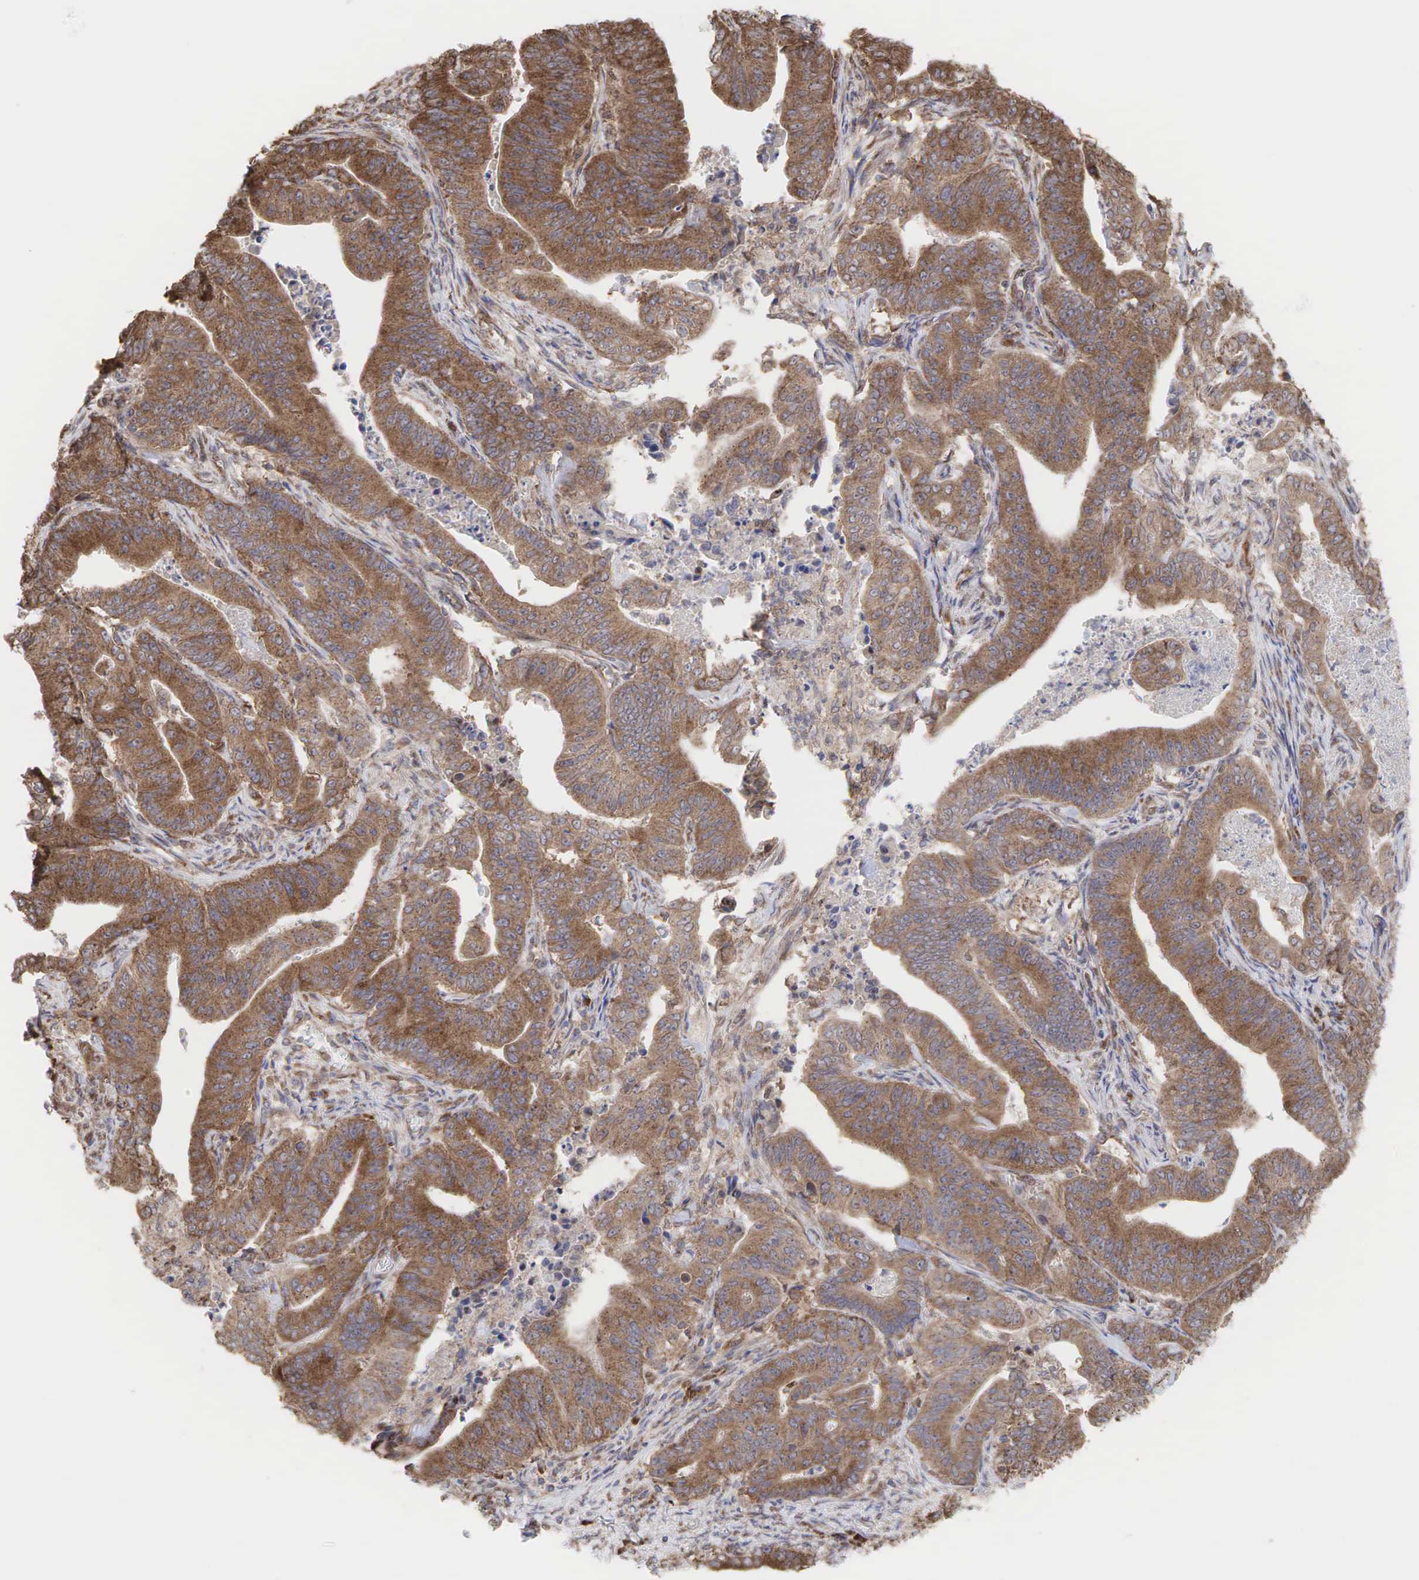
{"staining": {"intensity": "moderate", "quantity": ">75%", "location": "cytoplasmic/membranous"}, "tissue": "stomach cancer", "cell_type": "Tumor cells", "image_type": "cancer", "snomed": [{"axis": "morphology", "description": "Adenocarcinoma, NOS"}, {"axis": "topography", "description": "Stomach, lower"}], "caption": "Protein staining of stomach adenocarcinoma tissue displays moderate cytoplasmic/membranous expression in about >75% of tumor cells.", "gene": "PABPC5", "patient": {"sex": "female", "age": 86}}